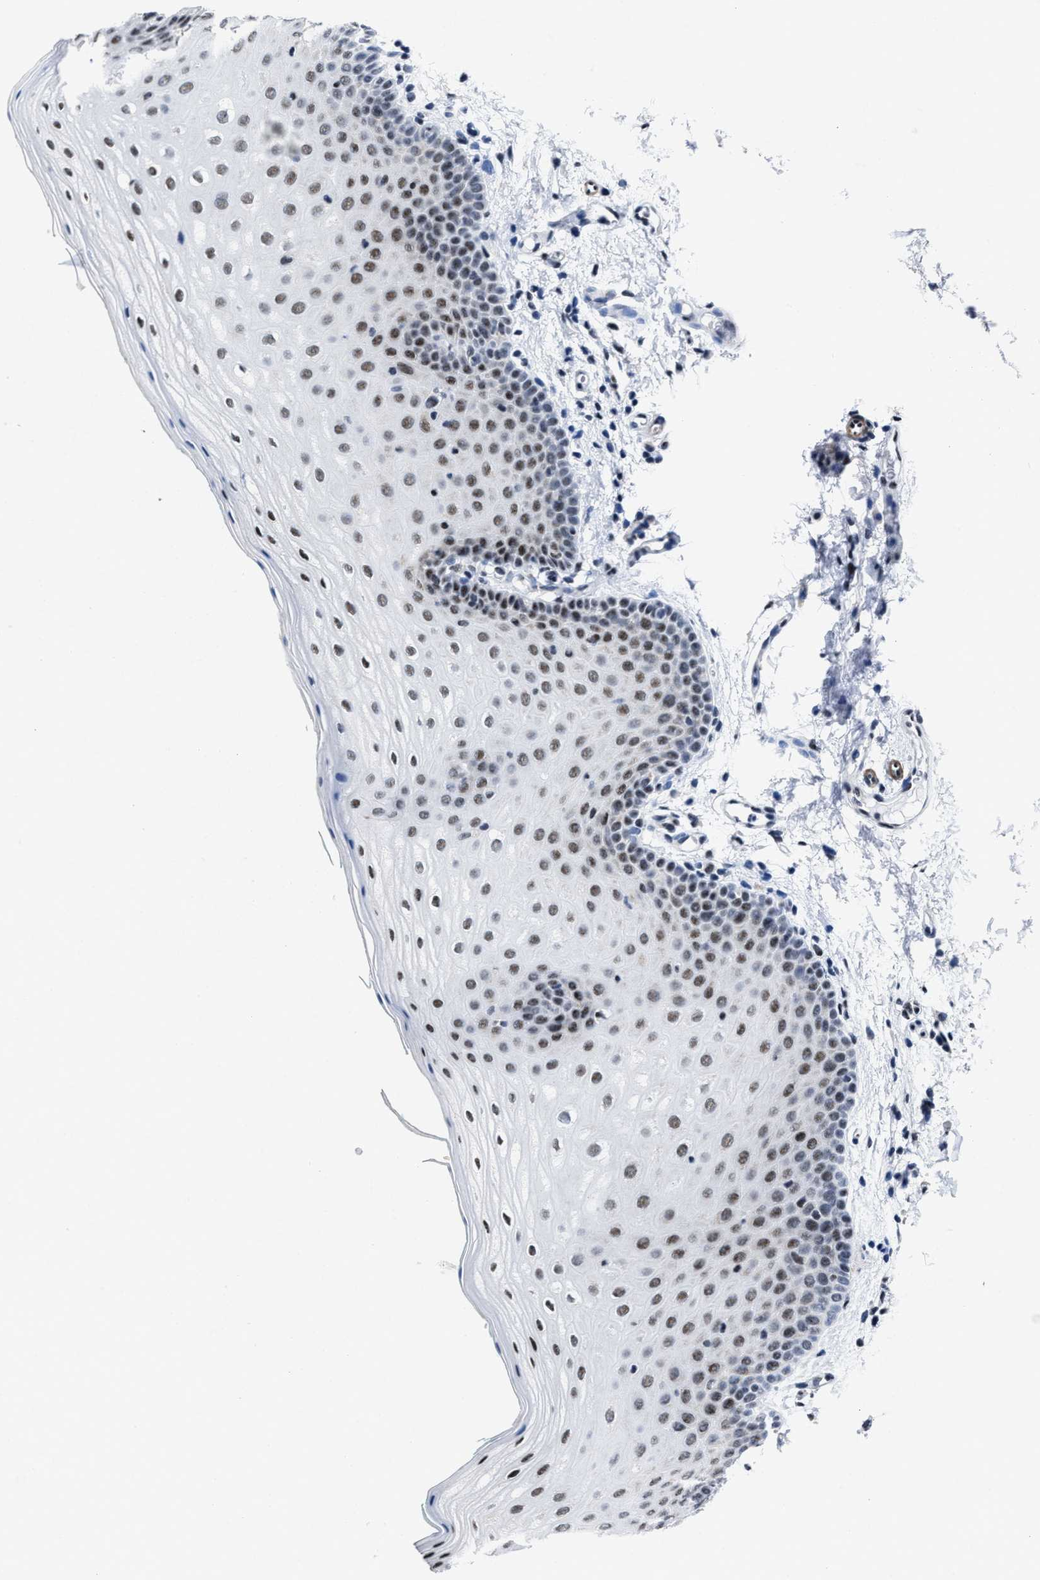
{"staining": {"intensity": "moderate", "quantity": "25%-75%", "location": "nuclear"}, "tissue": "oral mucosa", "cell_type": "Squamous epithelial cells", "image_type": "normal", "snomed": [{"axis": "morphology", "description": "Normal tissue, NOS"}, {"axis": "topography", "description": "Skin"}, {"axis": "topography", "description": "Oral tissue"}], "caption": "IHC photomicrograph of benign oral mucosa: human oral mucosa stained using immunohistochemistry (IHC) displays medium levels of moderate protein expression localized specifically in the nuclear of squamous epithelial cells, appearing as a nuclear brown color.", "gene": "ID3", "patient": {"sex": "male", "age": 84}}